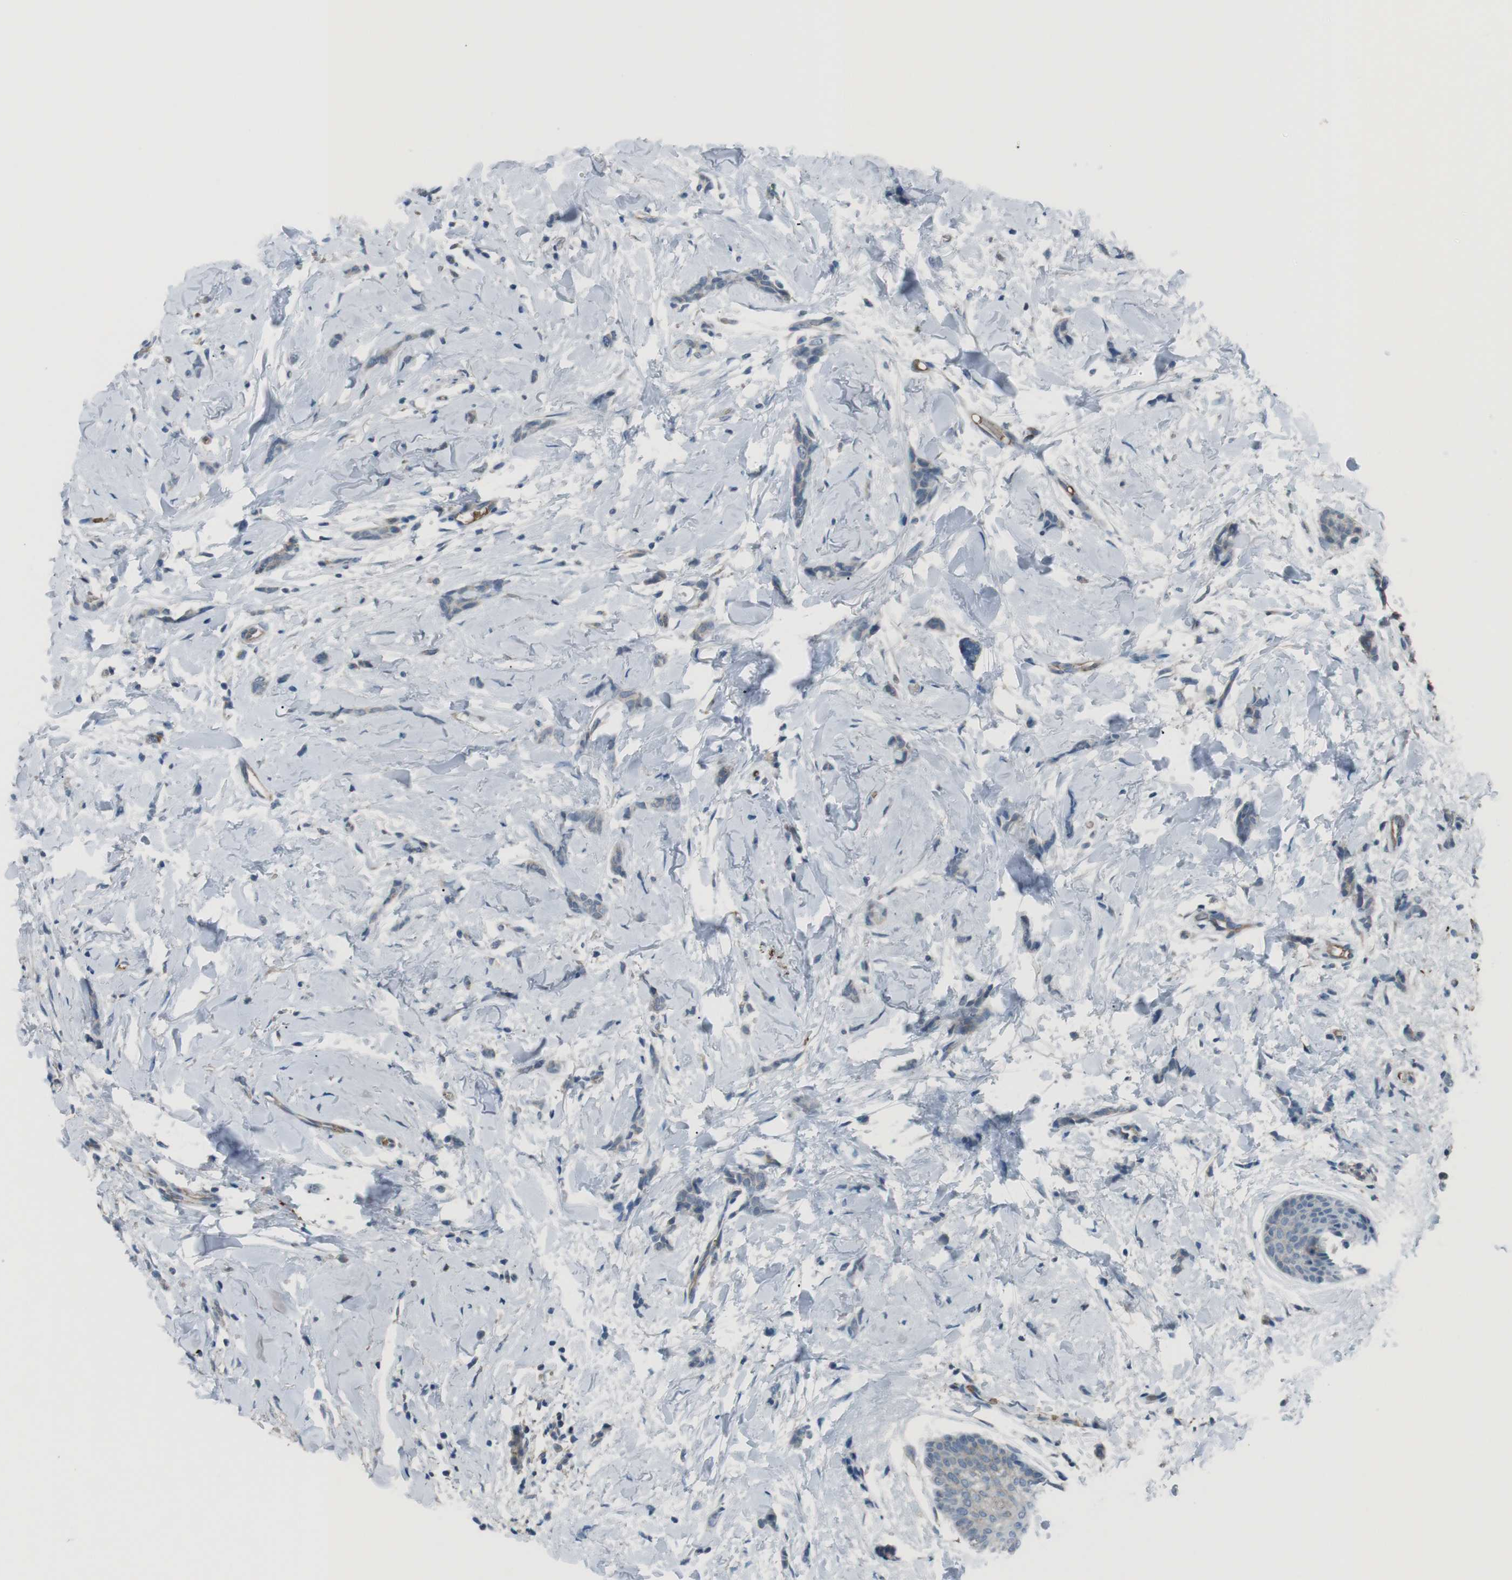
{"staining": {"intensity": "negative", "quantity": "none", "location": "none"}, "tissue": "breast cancer", "cell_type": "Tumor cells", "image_type": "cancer", "snomed": [{"axis": "morphology", "description": "Lobular carcinoma"}, {"axis": "topography", "description": "Skin"}, {"axis": "topography", "description": "Breast"}], "caption": "Histopathology image shows no significant protein positivity in tumor cells of breast cancer.", "gene": "SPTA1", "patient": {"sex": "female", "age": 46}}